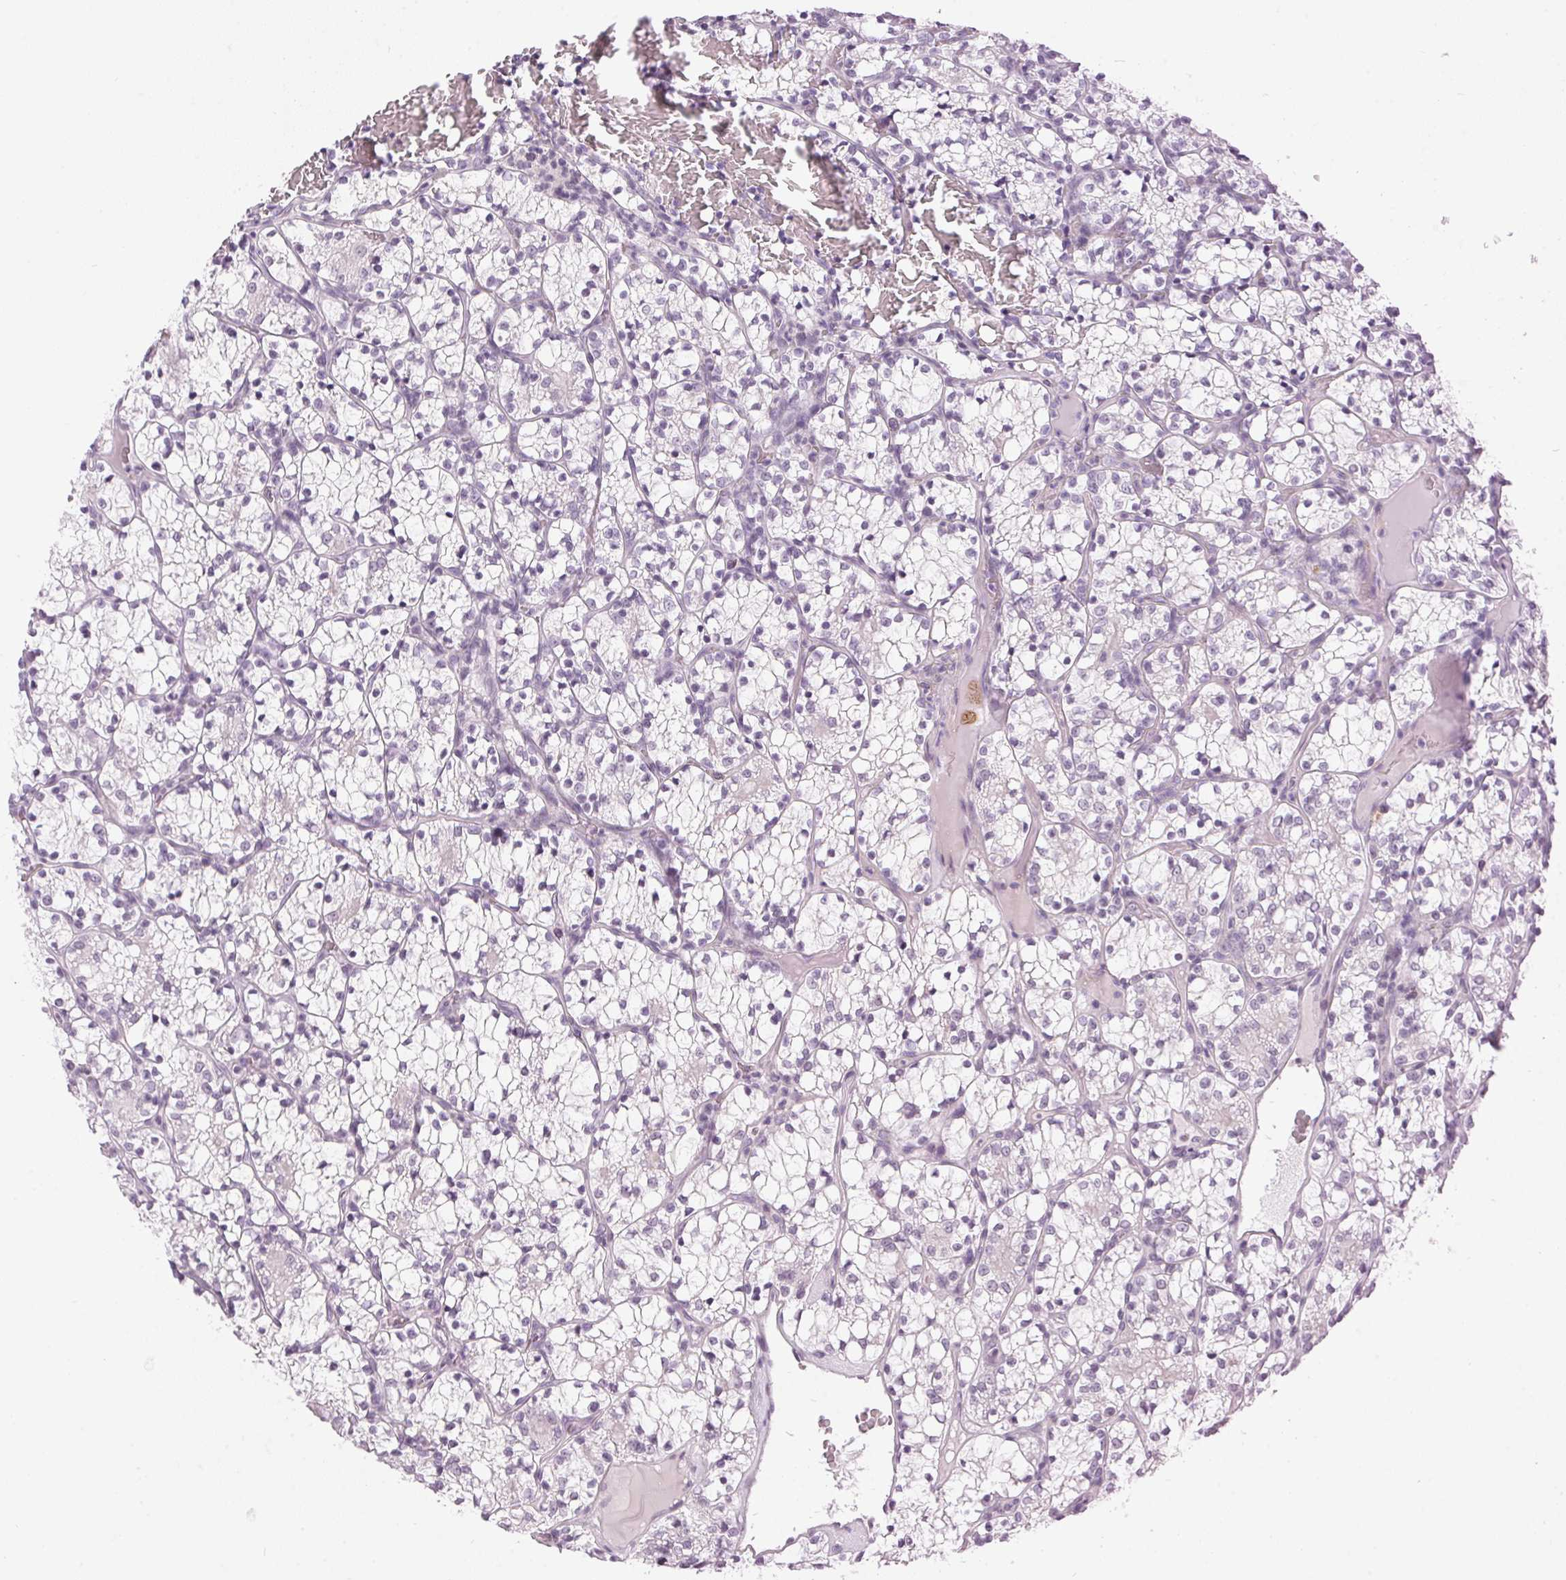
{"staining": {"intensity": "negative", "quantity": "none", "location": "none"}, "tissue": "renal cancer", "cell_type": "Tumor cells", "image_type": "cancer", "snomed": [{"axis": "morphology", "description": "Adenocarcinoma, NOS"}, {"axis": "topography", "description": "Kidney"}], "caption": "Immunohistochemical staining of renal cancer (adenocarcinoma) reveals no significant expression in tumor cells. (Immunohistochemistry (ihc), brightfield microscopy, high magnification).", "gene": "SP7", "patient": {"sex": "female", "age": 69}}